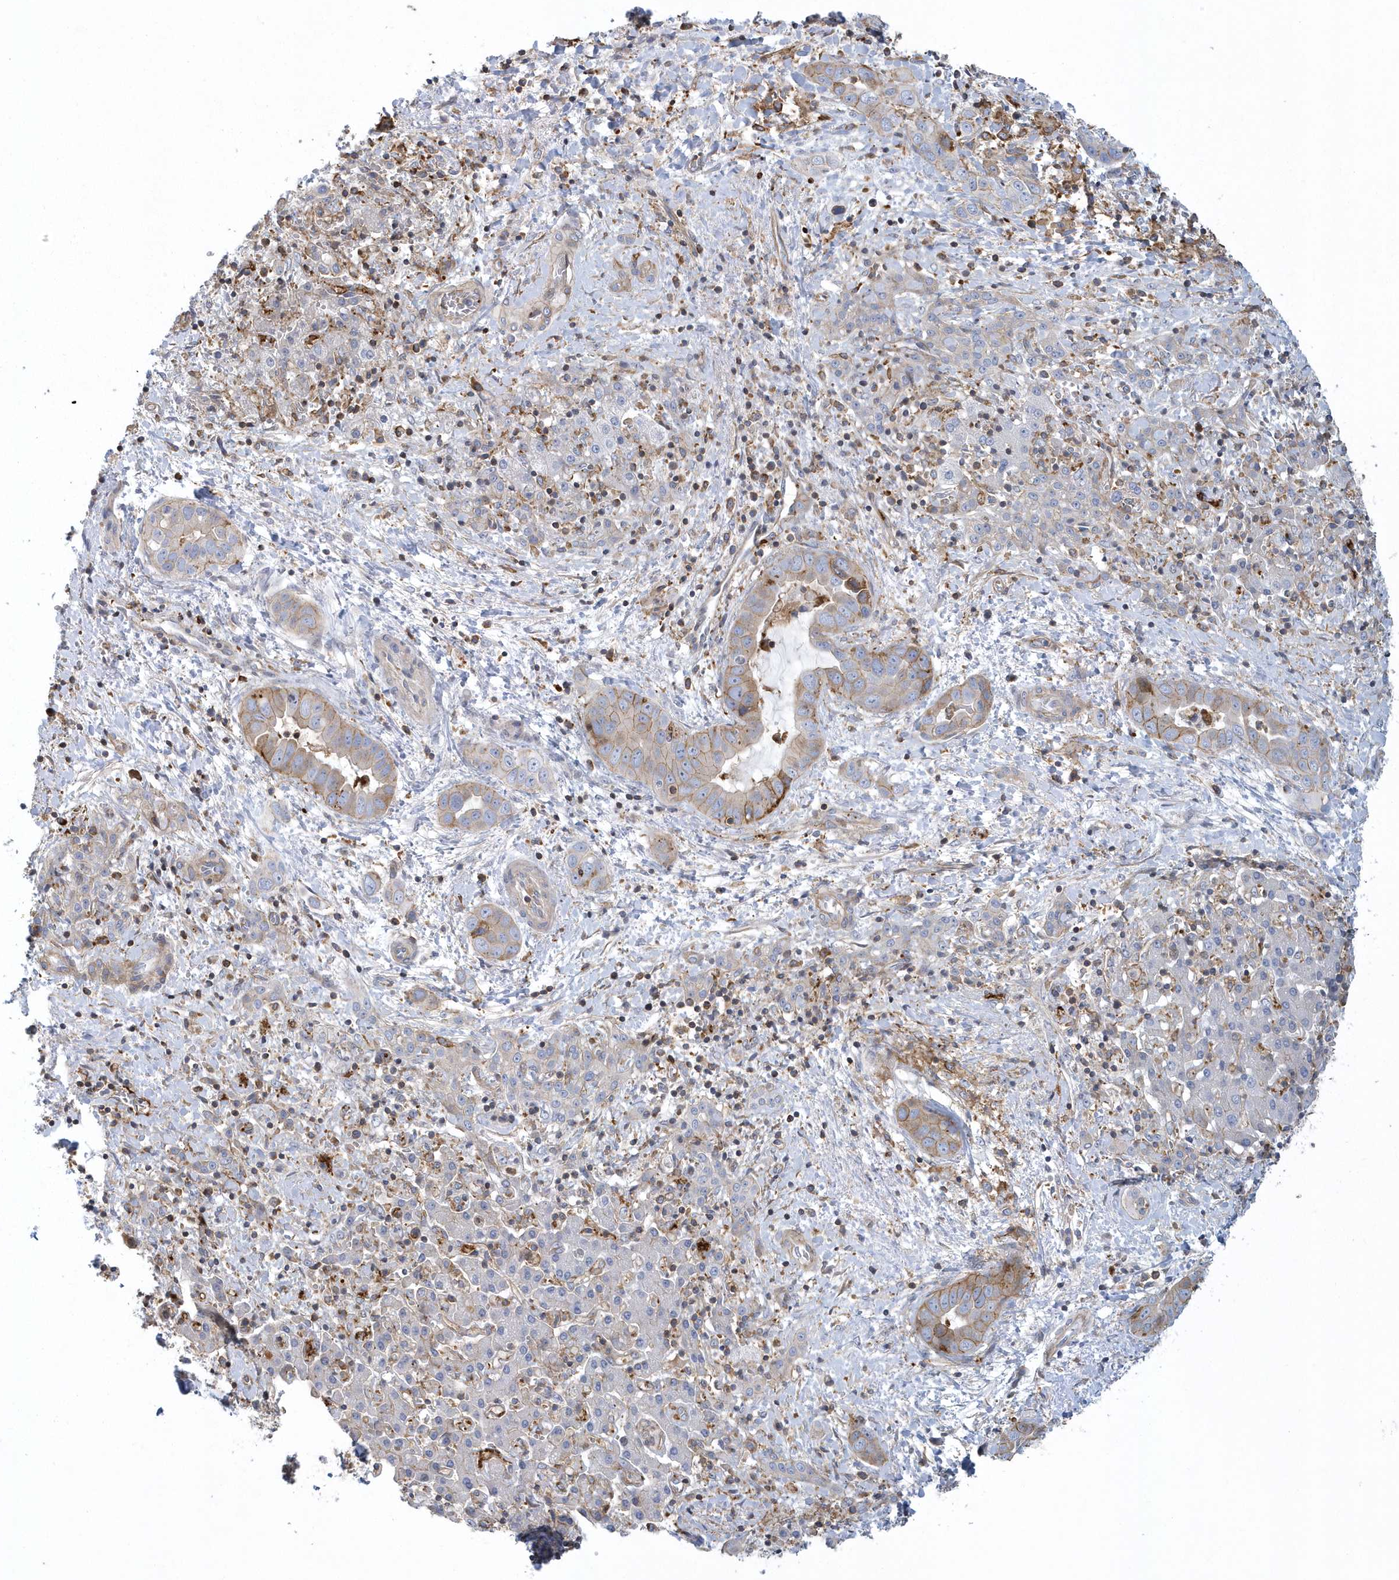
{"staining": {"intensity": "moderate", "quantity": "<25%", "location": "cytoplasmic/membranous"}, "tissue": "liver cancer", "cell_type": "Tumor cells", "image_type": "cancer", "snomed": [{"axis": "morphology", "description": "Cholangiocarcinoma"}, {"axis": "topography", "description": "Liver"}], "caption": "This micrograph exhibits liver cancer (cholangiocarcinoma) stained with IHC to label a protein in brown. The cytoplasmic/membranous of tumor cells show moderate positivity for the protein. Nuclei are counter-stained blue.", "gene": "ARAP2", "patient": {"sex": "female", "age": 52}}